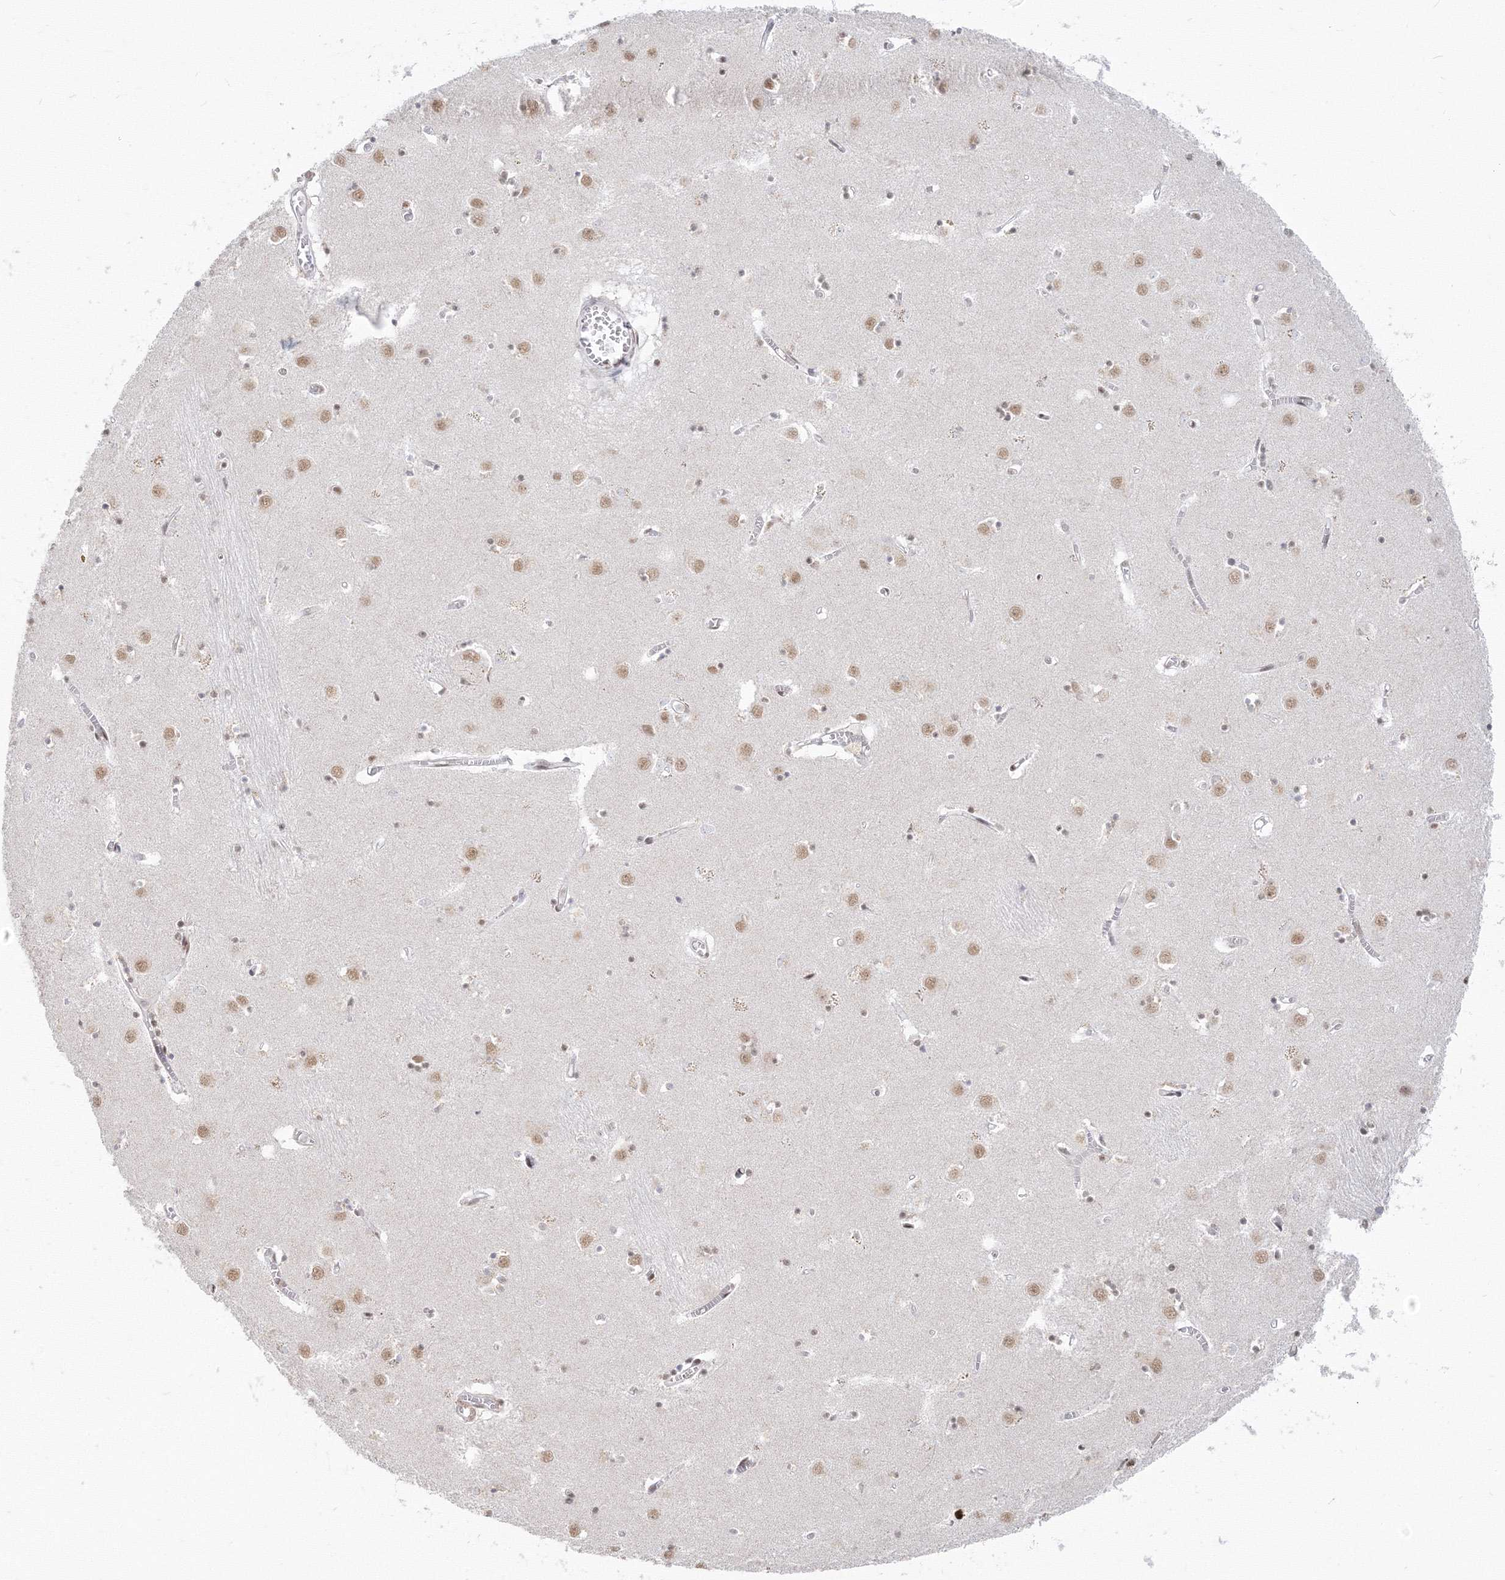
{"staining": {"intensity": "moderate", "quantity": "25%-75%", "location": "nuclear"}, "tissue": "caudate", "cell_type": "Glial cells", "image_type": "normal", "snomed": [{"axis": "morphology", "description": "Normal tissue, NOS"}, {"axis": "topography", "description": "Lateral ventricle wall"}], "caption": "Caudate stained with IHC demonstrates moderate nuclear expression in about 25%-75% of glial cells. Nuclei are stained in blue.", "gene": "PPP4R2", "patient": {"sex": "male", "age": 70}}